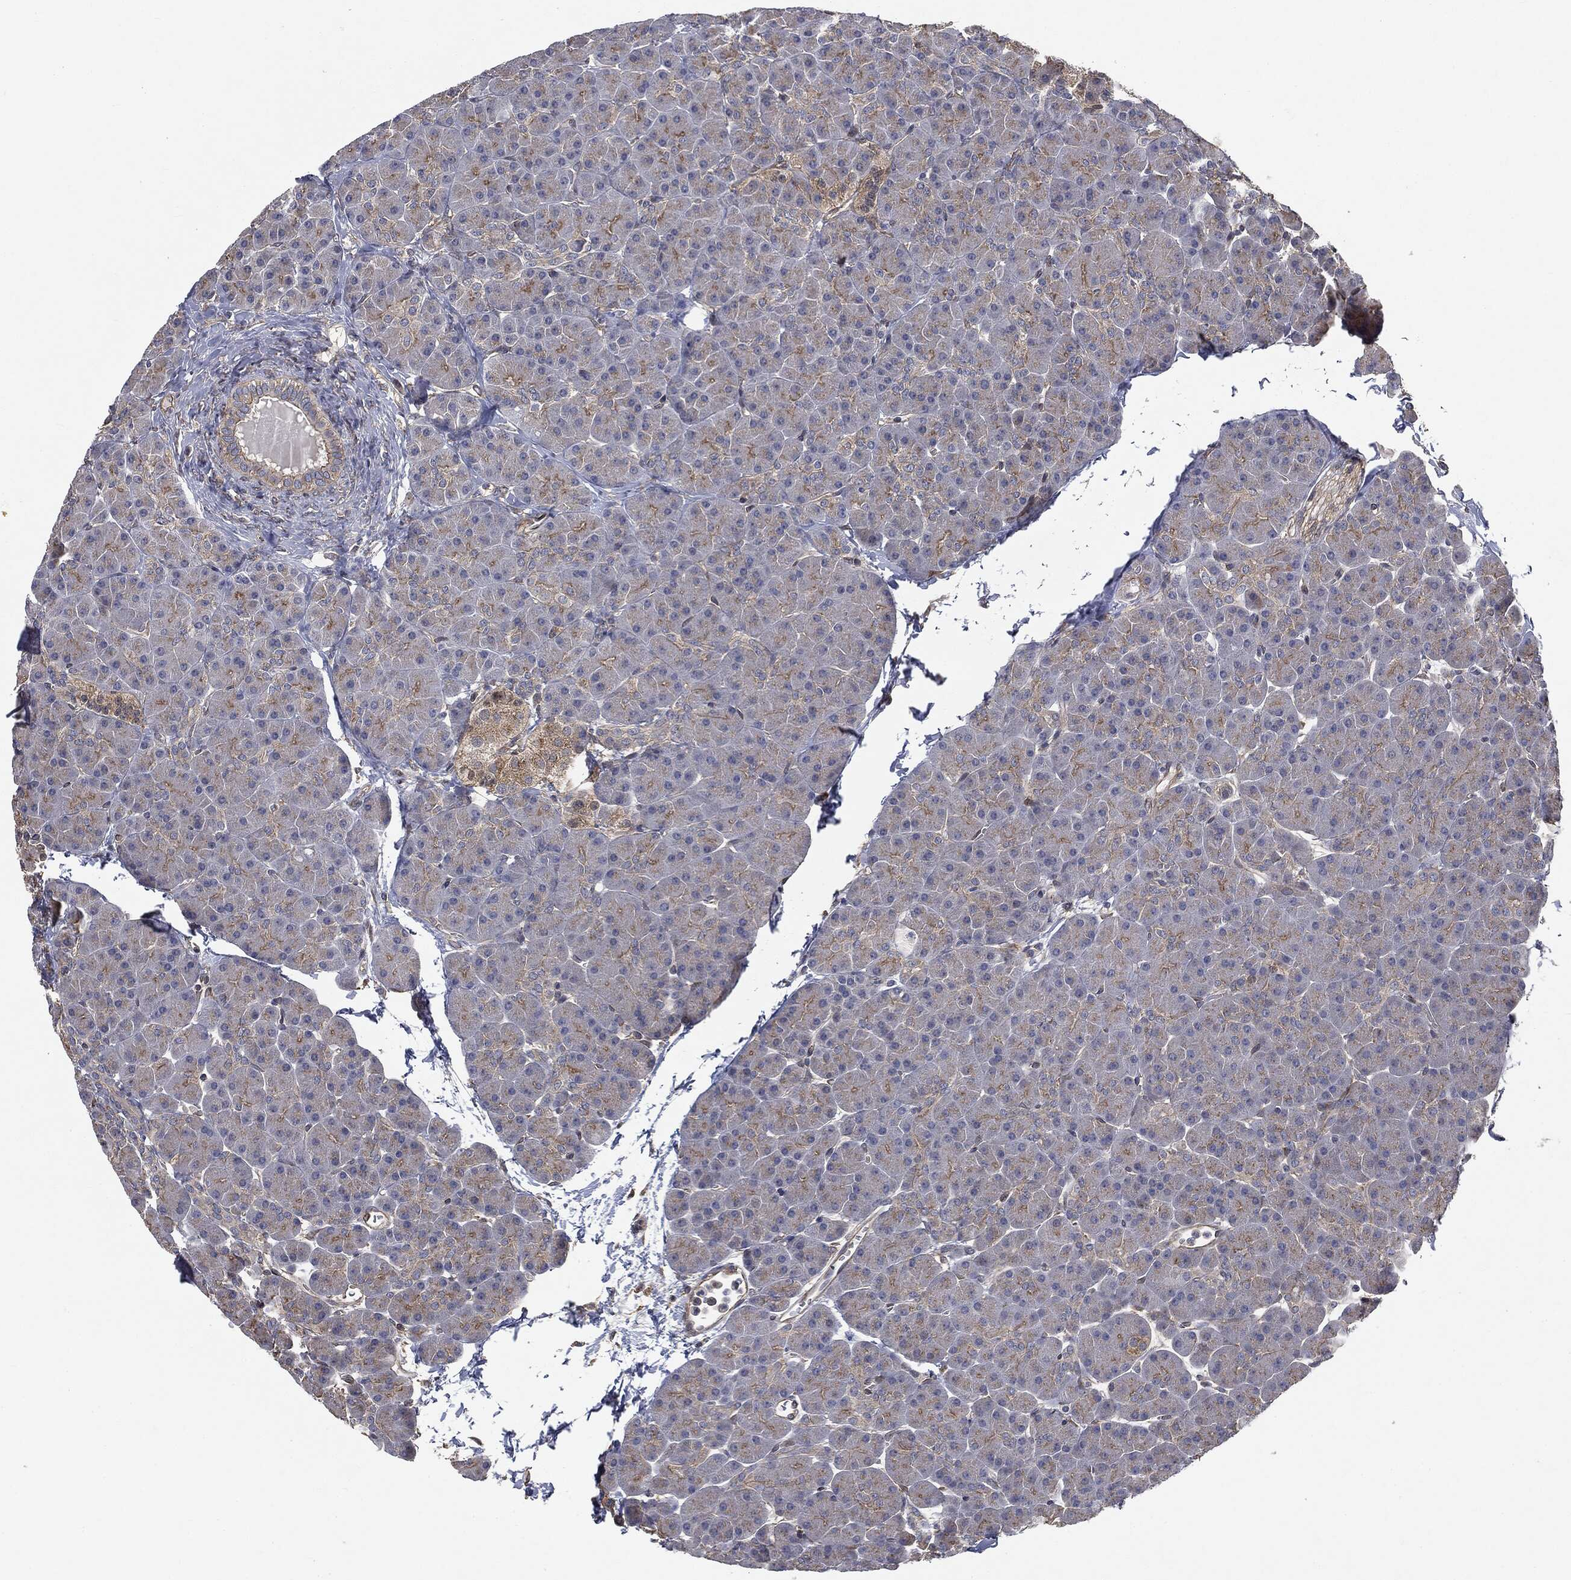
{"staining": {"intensity": "moderate", "quantity": "25%-75%", "location": "cytoplasmic/membranous"}, "tissue": "pancreas", "cell_type": "Exocrine glandular cells", "image_type": "normal", "snomed": [{"axis": "morphology", "description": "Normal tissue, NOS"}, {"axis": "topography", "description": "Pancreas"}], "caption": "Human pancreas stained with a brown dye displays moderate cytoplasmic/membranous positive staining in approximately 25%-75% of exocrine glandular cells.", "gene": "EPS15L1", "patient": {"sex": "female", "age": 44}}